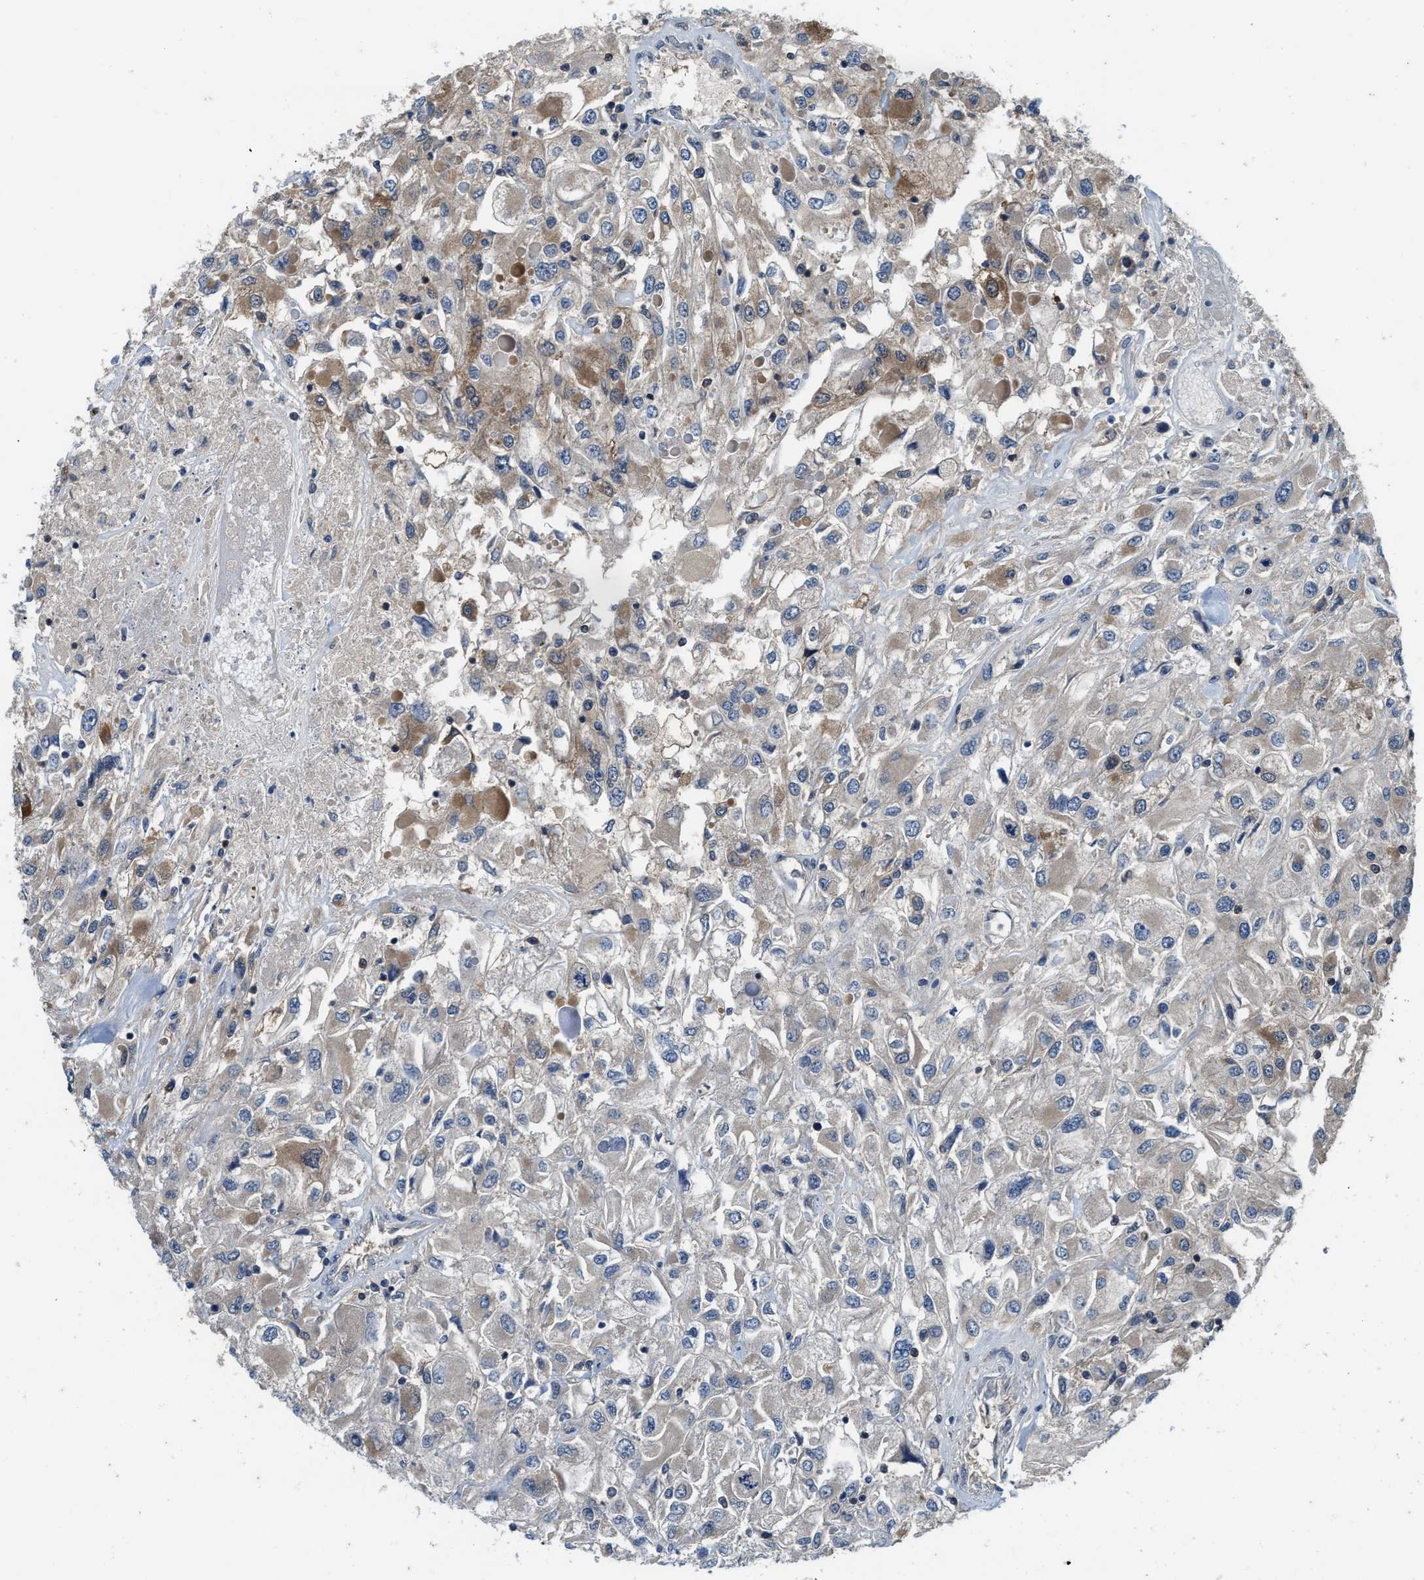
{"staining": {"intensity": "moderate", "quantity": "<25%", "location": "cytoplasmic/membranous"}, "tissue": "renal cancer", "cell_type": "Tumor cells", "image_type": "cancer", "snomed": [{"axis": "morphology", "description": "Adenocarcinoma, NOS"}, {"axis": "topography", "description": "Kidney"}], "caption": "A high-resolution image shows immunohistochemistry staining of renal adenocarcinoma, which displays moderate cytoplasmic/membranous staining in approximately <25% of tumor cells. The staining is performed using DAB (3,3'-diaminobenzidine) brown chromogen to label protein expression. The nuclei are counter-stained blue using hematoxylin.", "gene": "NUDT5", "patient": {"sex": "female", "age": 52}}